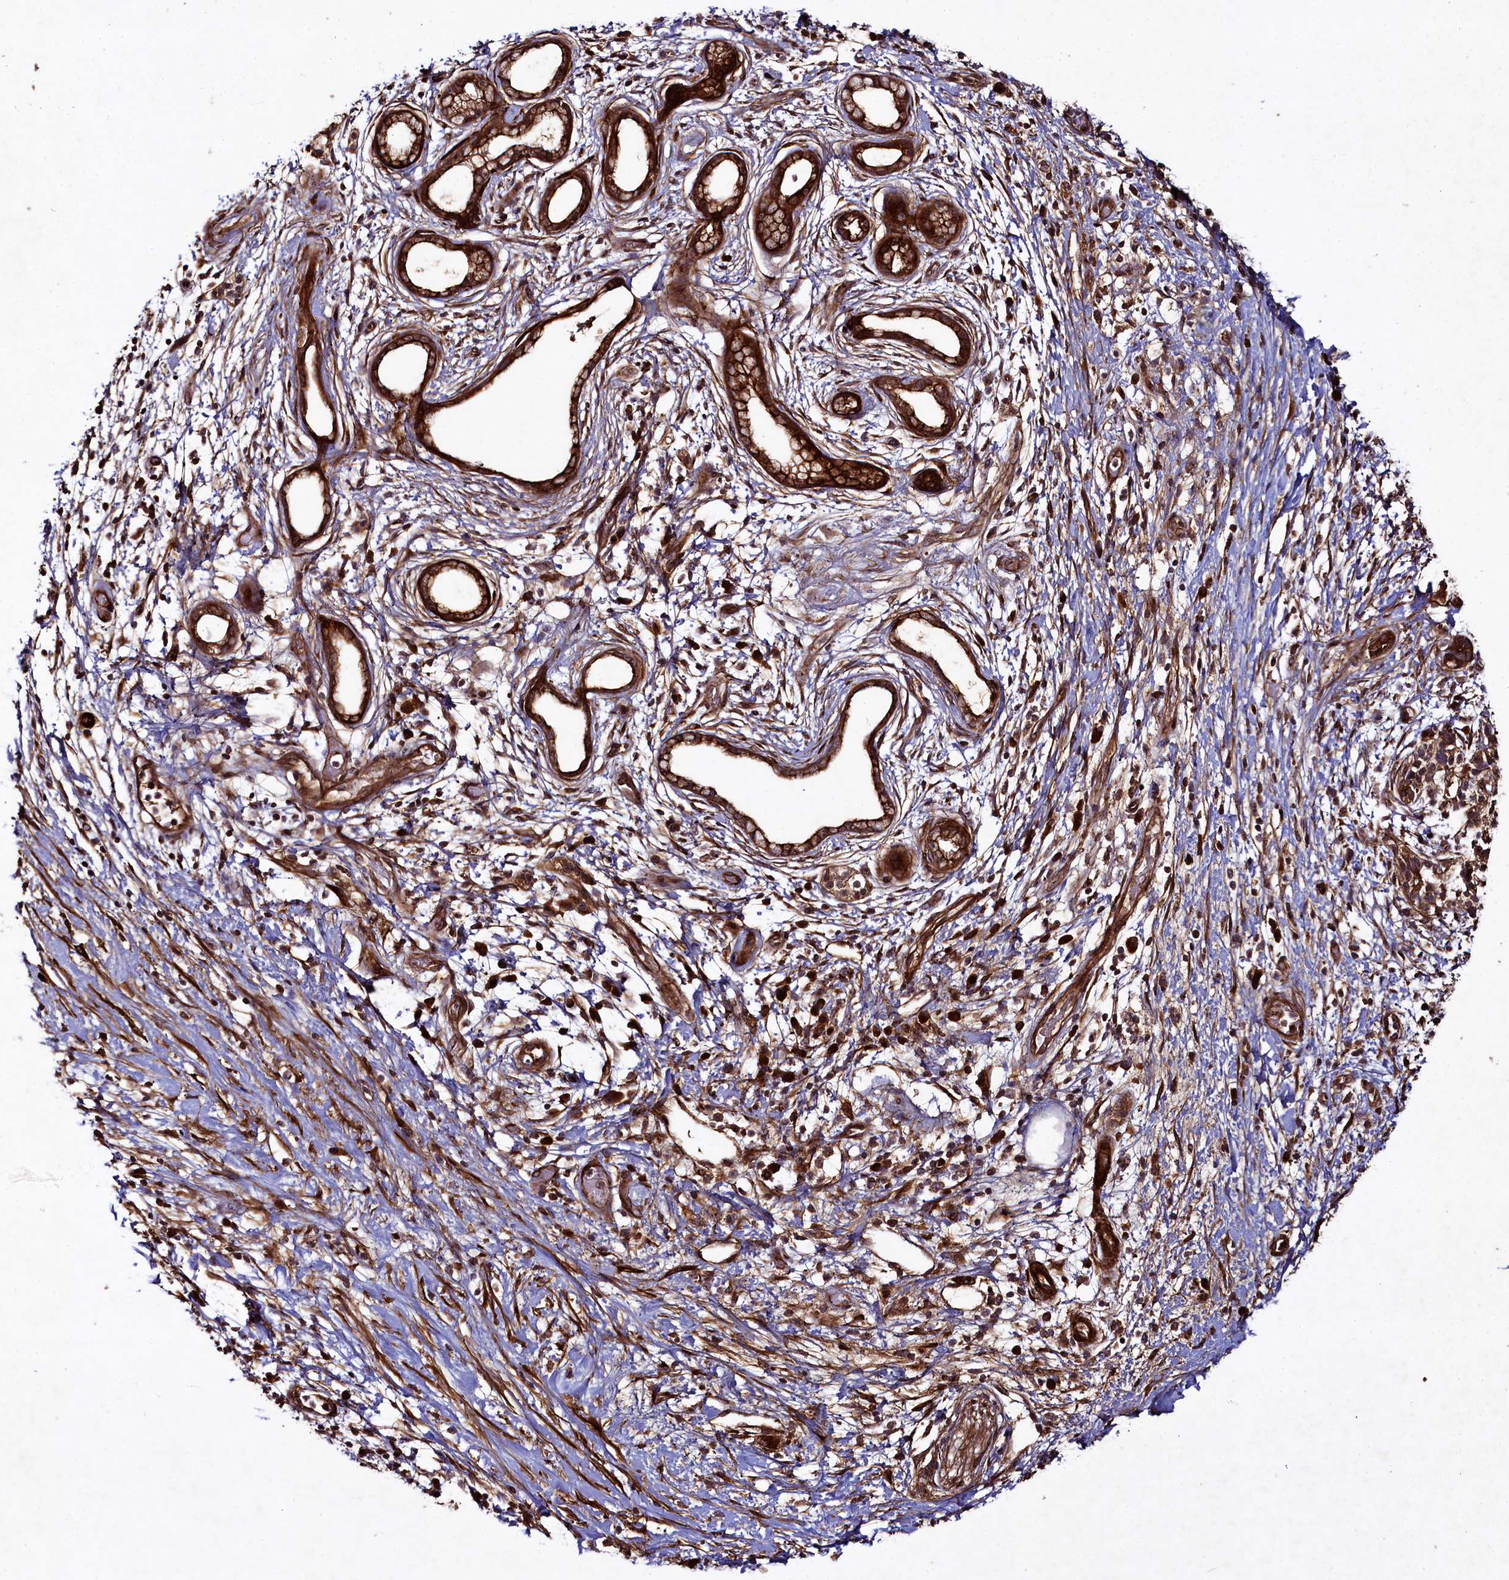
{"staining": {"intensity": "strong", "quantity": ">75%", "location": "cytoplasmic/membranous"}, "tissue": "pancreatic cancer", "cell_type": "Tumor cells", "image_type": "cancer", "snomed": [{"axis": "morphology", "description": "Adenocarcinoma, NOS"}, {"axis": "topography", "description": "Pancreas"}], "caption": "A photomicrograph showing strong cytoplasmic/membranous expression in approximately >75% of tumor cells in pancreatic adenocarcinoma, as visualized by brown immunohistochemical staining.", "gene": "CCDC102A", "patient": {"sex": "female", "age": 73}}